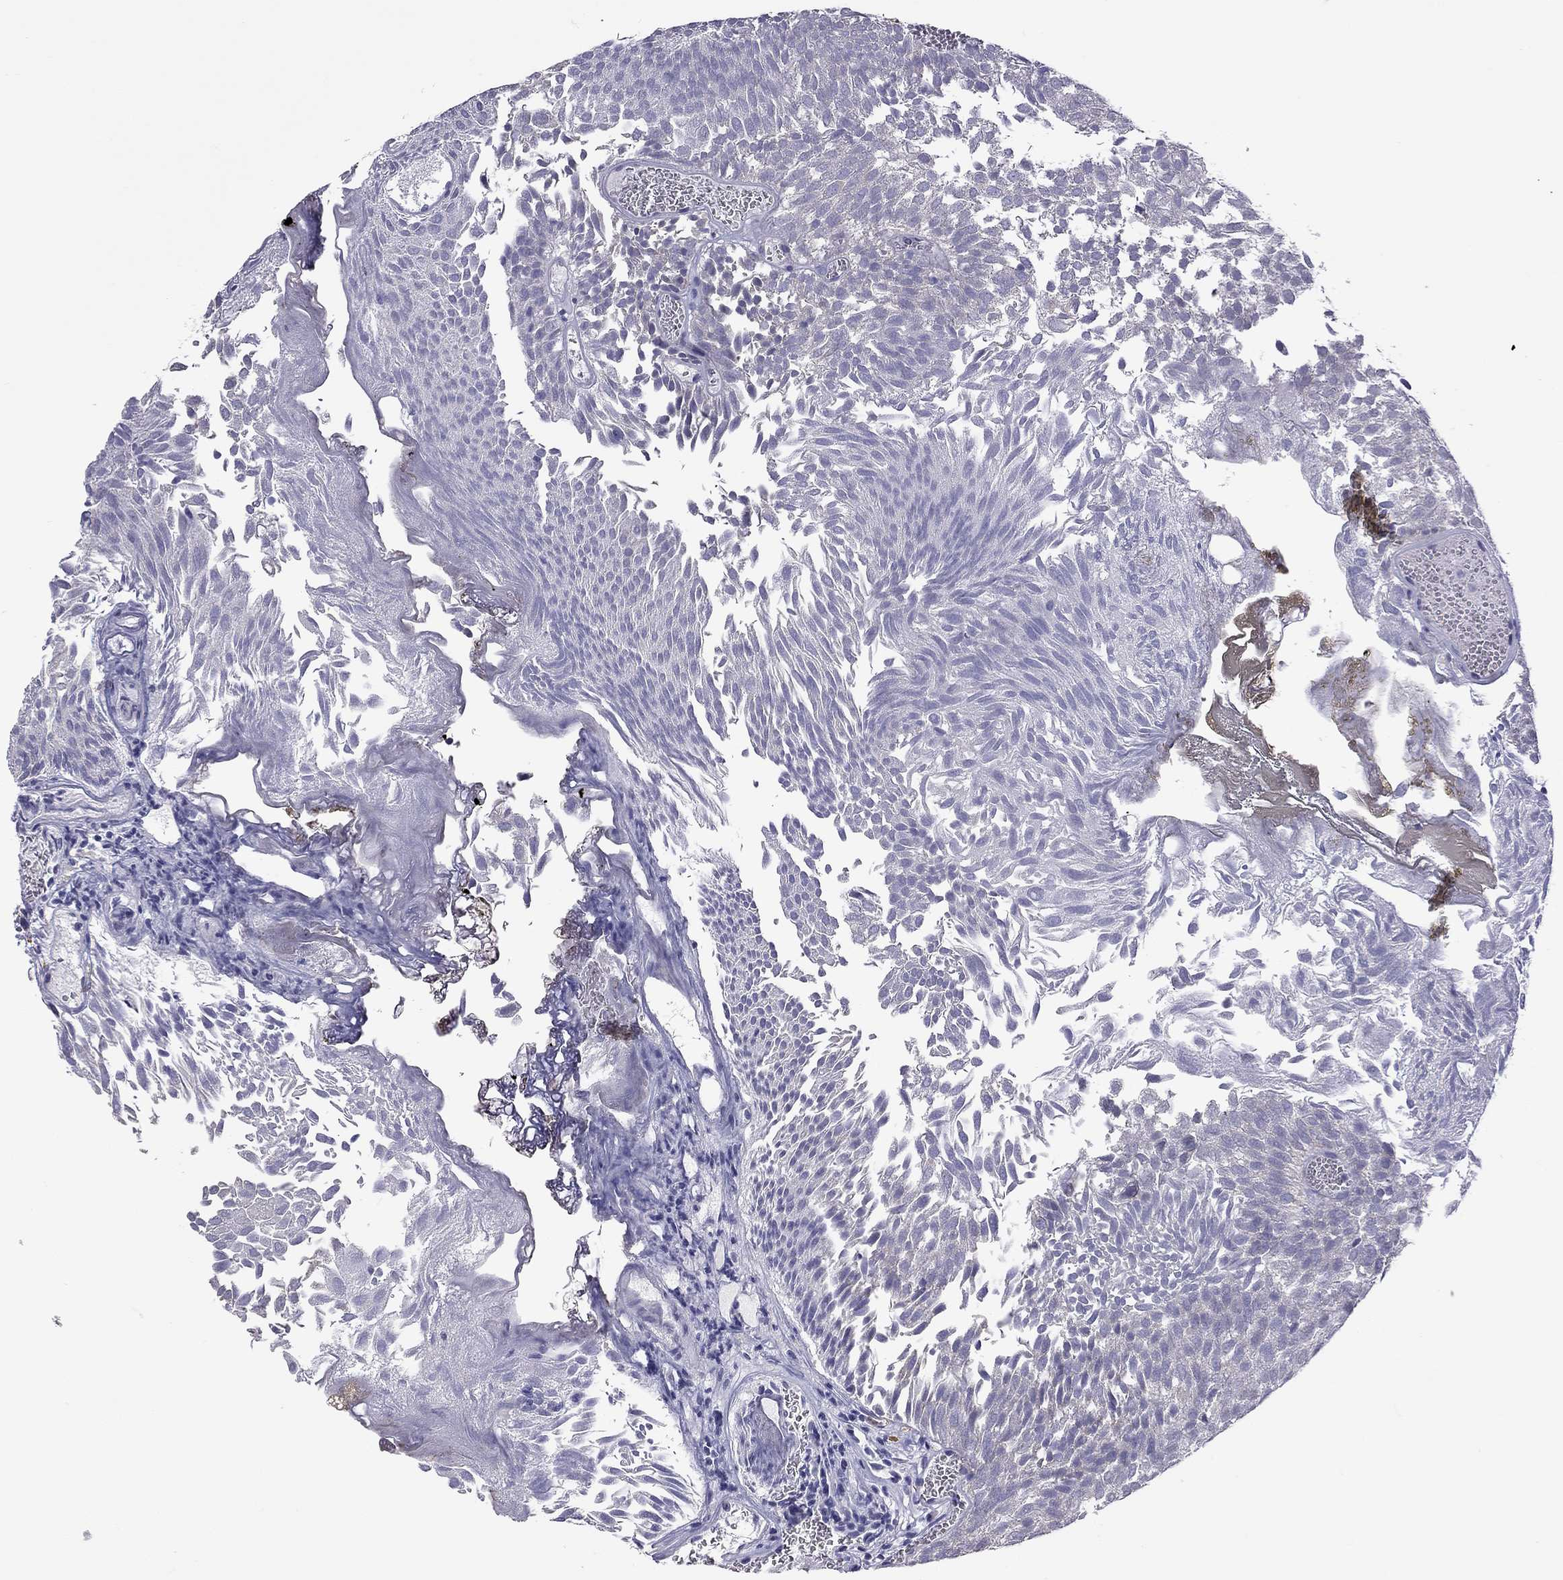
{"staining": {"intensity": "negative", "quantity": "none", "location": "none"}, "tissue": "urothelial cancer", "cell_type": "Tumor cells", "image_type": "cancer", "snomed": [{"axis": "morphology", "description": "Urothelial carcinoma, Low grade"}, {"axis": "topography", "description": "Urinary bladder"}], "caption": "Immunohistochemistry histopathology image of neoplastic tissue: urothelial carcinoma (low-grade) stained with DAB (3,3'-diaminobenzidine) displays no significant protein staining in tumor cells.", "gene": "PPP1R3A", "patient": {"sex": "male", "age": 52}}